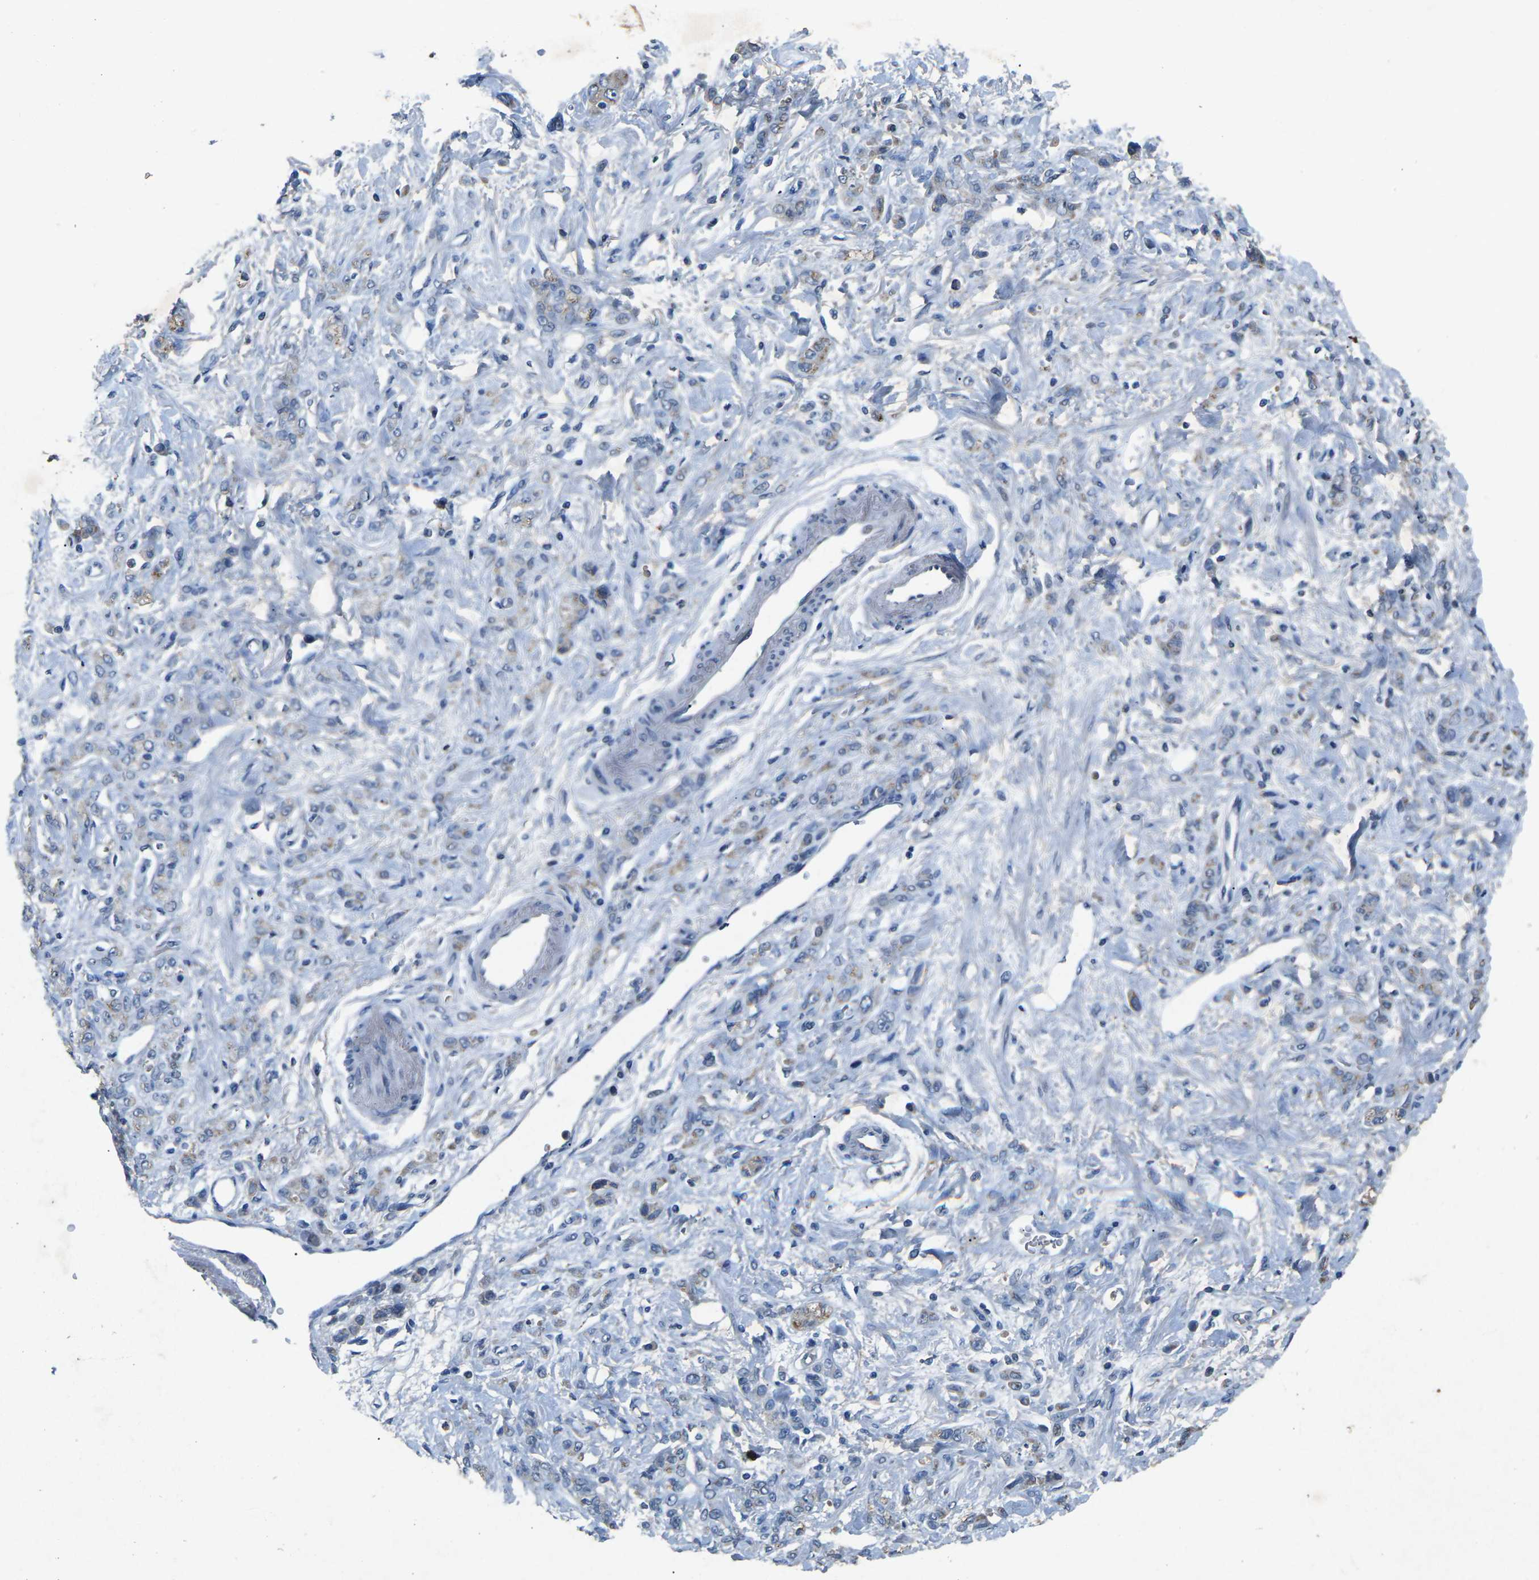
{"staining": {"intensity": "weak", "quantity": "<25%", "location": "cytoplasmic/membranous"}, "tissue": "stomach cancer", "cell_type": "Tumor cells", "image_type": "cancer", "snomed": [{"axis": "morphology", "description": "Normal tissue, NOS"}, {"axis": "morphology", "description": "Adenocarcinoma, NOS"}, {"axis": "topography", "description": "Stomach"}], "caption": "A high-resolution micrograph shows immunohistochemistry (IHC) staining of stomach cancer (adenocarcinoma), which displays no significant positivity in tumor cells.", "gene": "PLG", "patient": {"sex": "male", "age": 82}}